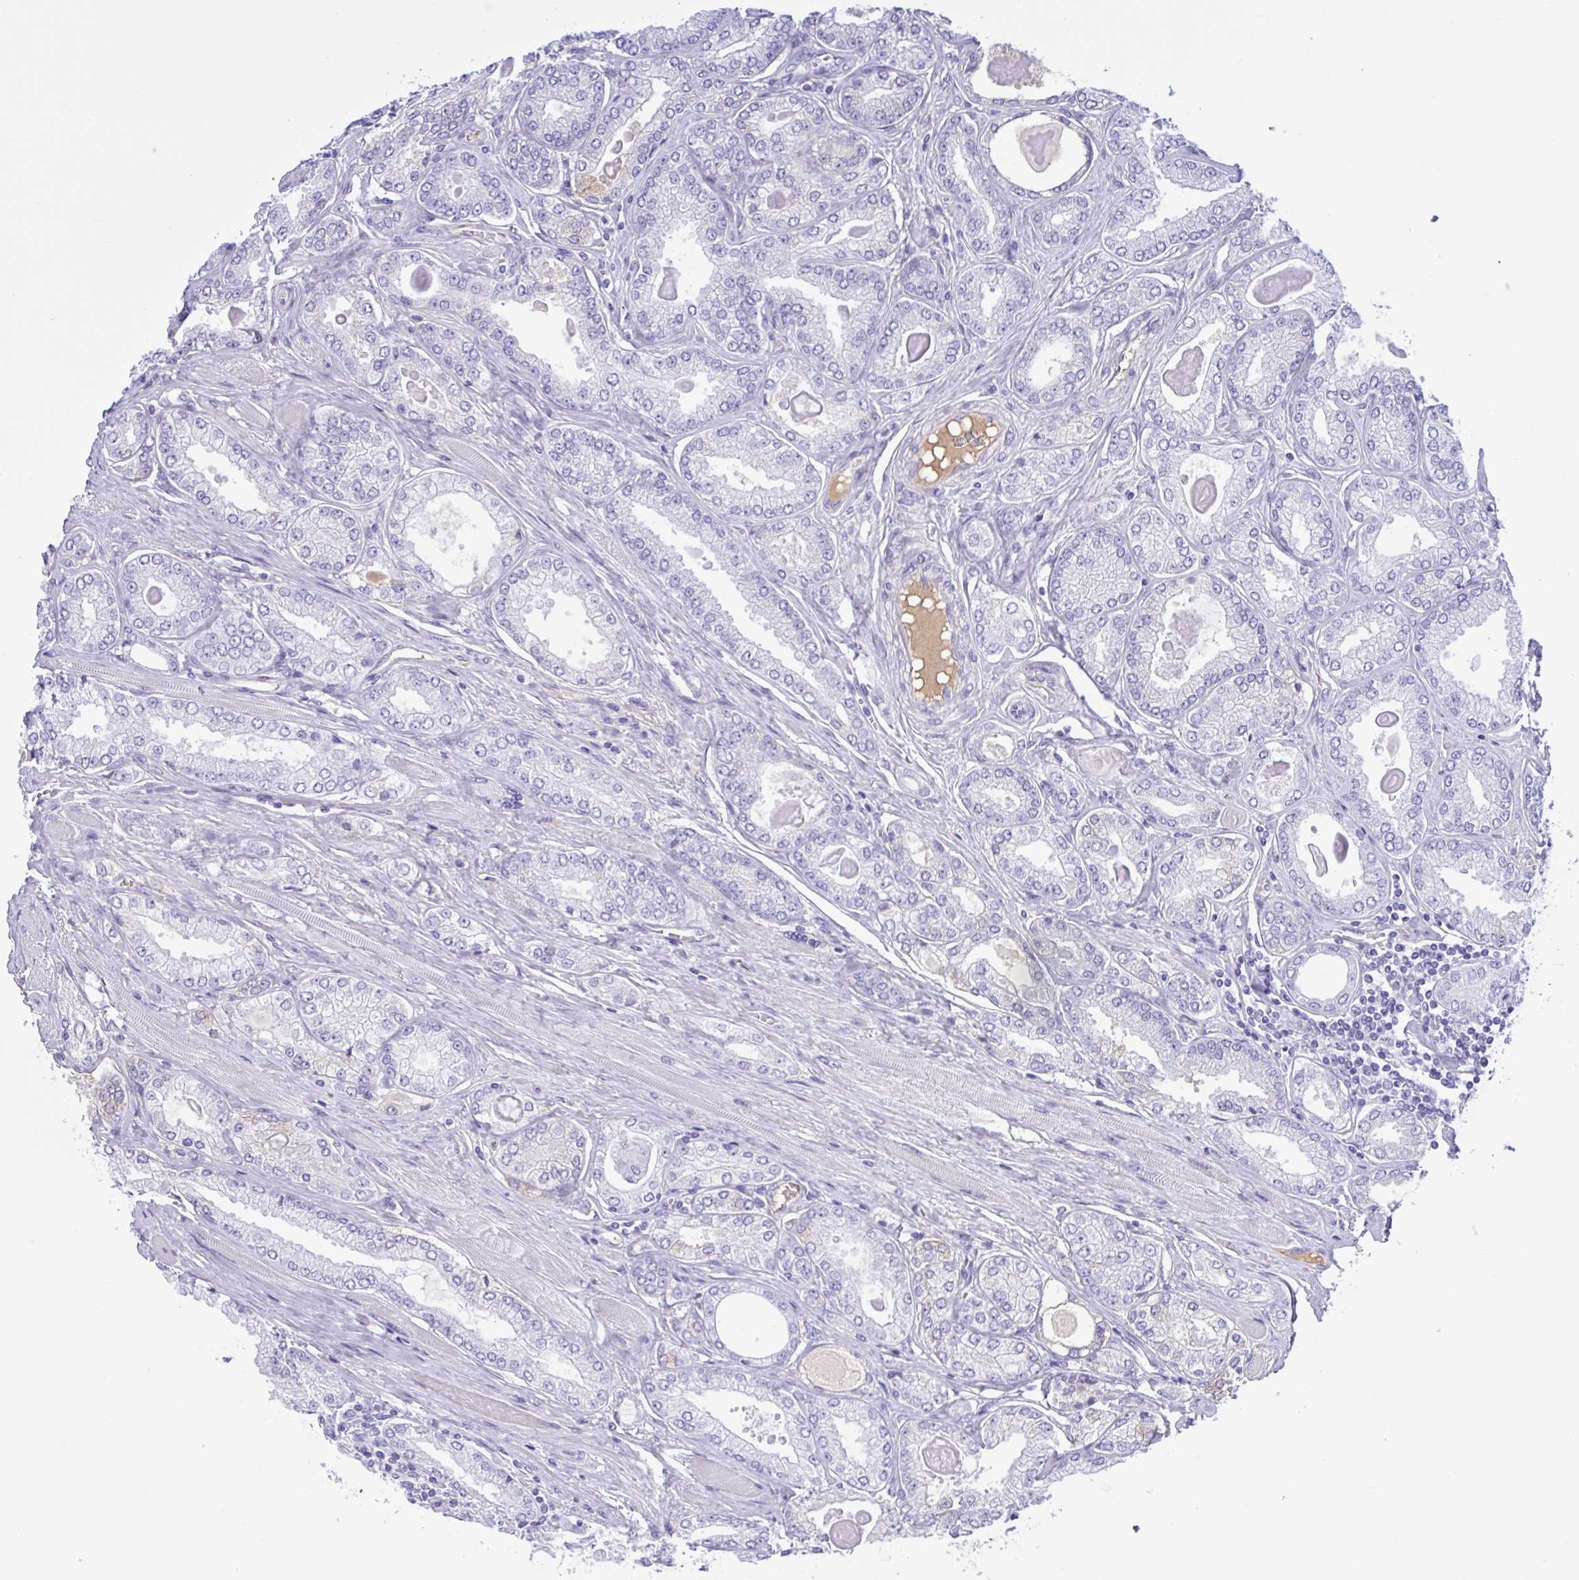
{"staining": {"intensity": "negative", "quantity": "none", "location": "none"}, "tissue": "prostate cancer", "cell_type": "Tumor cells", "image_type": "cancer", "snomed": [{"axis": "morphology", "description": "Adenocarcinoma, High grade"}, {"axis": "topography", "description": "Prostate"}], "caption": "DAB immunohistochemical staining of high-grade adenocarcinoma (prostate) reveals no significant positivity in tumor cells. Nuclei are stained in blue.", "gene": "LARGE2", "patient": {"sex": "male", "age": 68}}